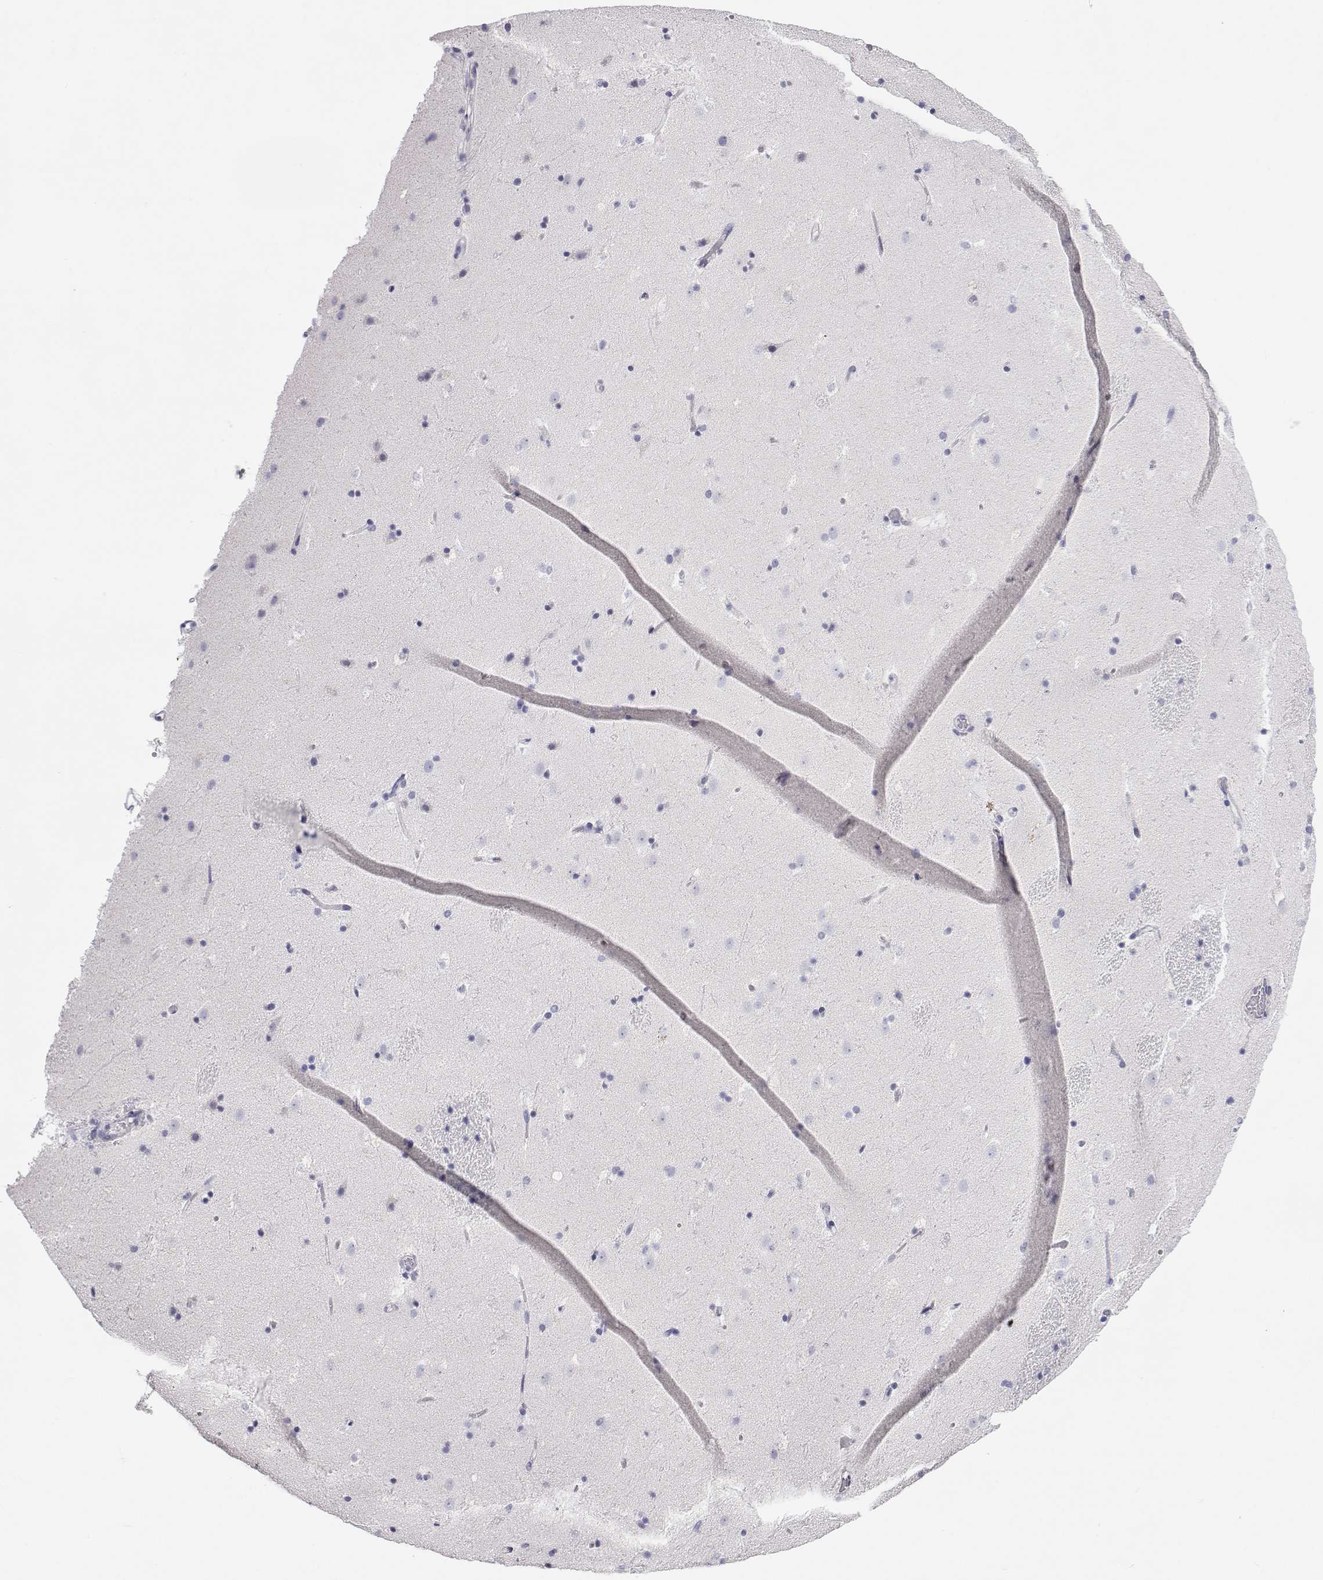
{"staining": {"intensity": "negative", "quantity": "none", "location": "none"}, "tissue": "caudate", "cell_type": "Glial cells", "image_type": "normal", "snomed": [{"axis": "morphology", "description": "Normal tissue, NOS"}, {"axis": "topography", "description": "Lateral ventricle wall"}], "caption": "Immunohistochemistry of normal human caudate exhibits no positivity in glial cells.", "gene": "ANKRD65", "patient": {"sex": "male", "age": 37}}